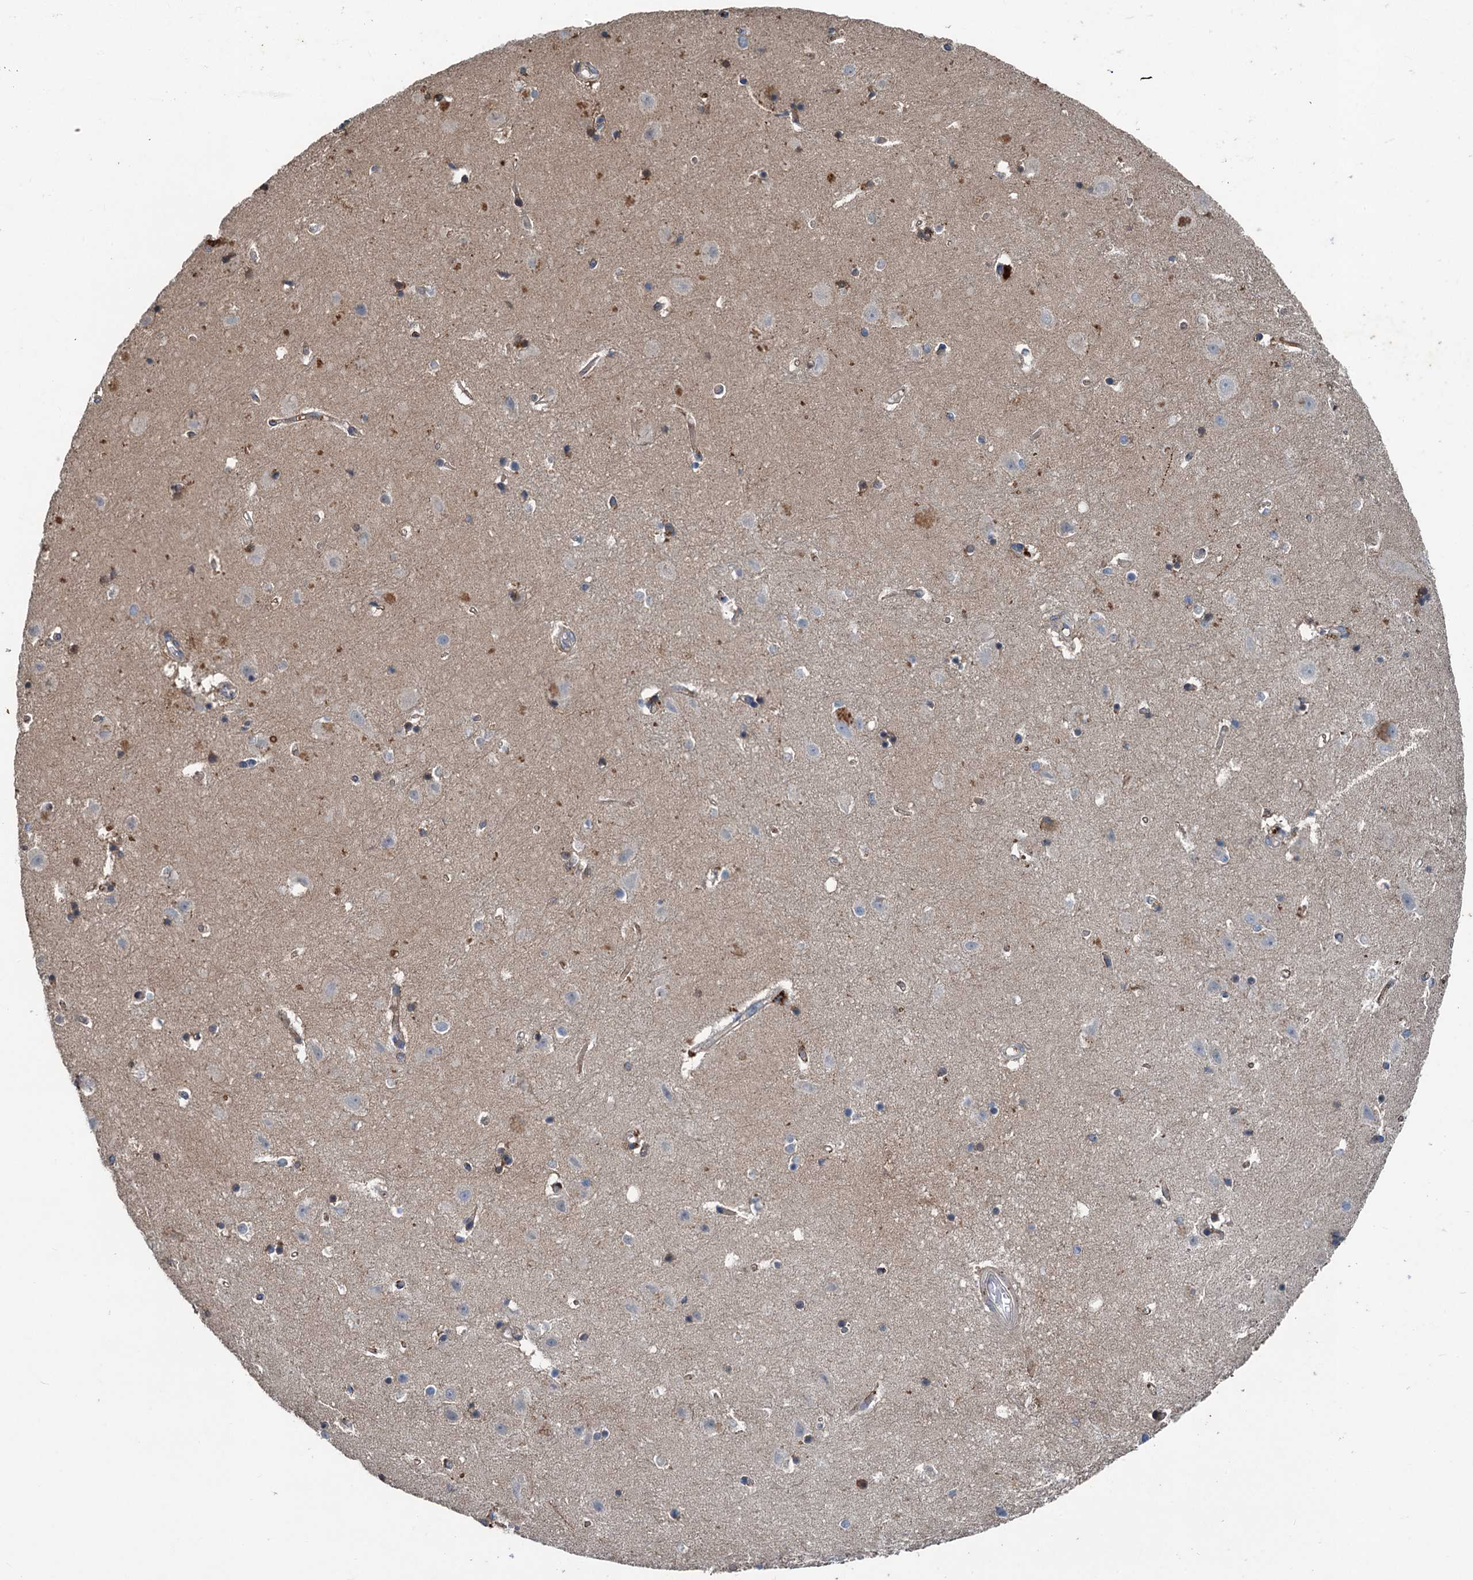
{"staining": {"intensity": "moderate", "quantity": "<25%", "location": "cytoplasmic/membranous"}, "tissue": "hippocampus", "cell_type": "Glial cells", "image_type": "normal", "snomed": [{"axis": "morphology", "description": "Normal tissue, NOS"}, {"axis": "topography", "description": "Hippocampus"}], "caption": "Immunohistochemical staining of normal human hippocampus exhibits low levels of moderate cytoplasmic/membranous positivity in about <25% of glial cells.", "gene": "TAPBPL", "patient": {"sex": "female", "age": 52}}